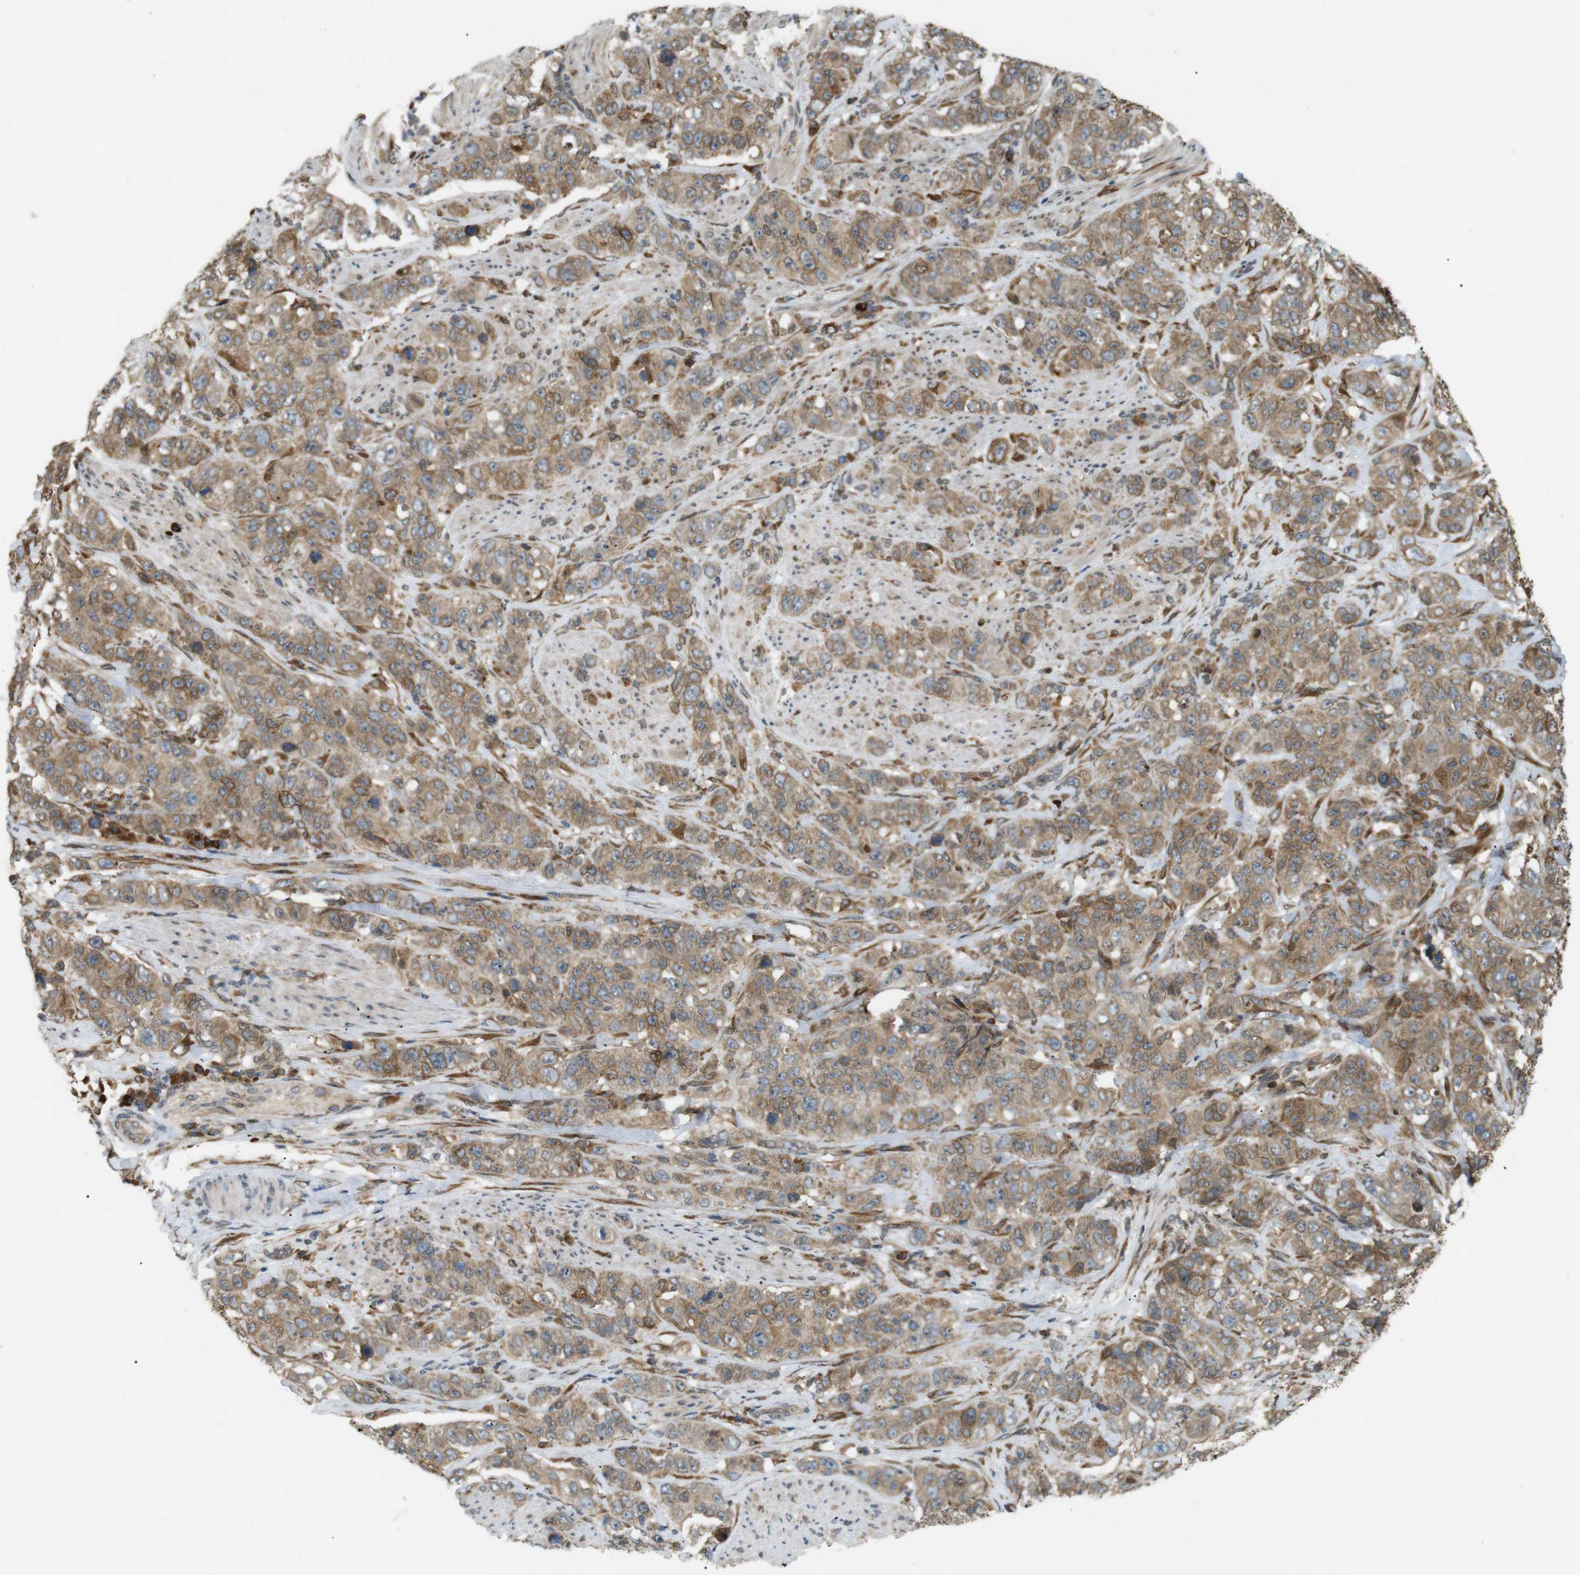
{"staining": {"intensity": "moderate", "quantity": ">75%", "location": "cytoplasmic/membranous"}, "tissue": "stomach cancer", "cell_type": "Tumor cells", "image_type": "cancer", "snomed": [{"axis": "morphology", "description": "Adenocarcinoma, NOS"}, {"axis": "topography", "description": "Stomach"}], "caption": "Immunohistochemical staining of human adenocarcinoma (stomach) displays medium levels of moderate cytoplasmic/membranous protein positivity in about >75% of tumor cells.", "gene": "TMED4", "patient": {"sex": "male", "age": 48}}